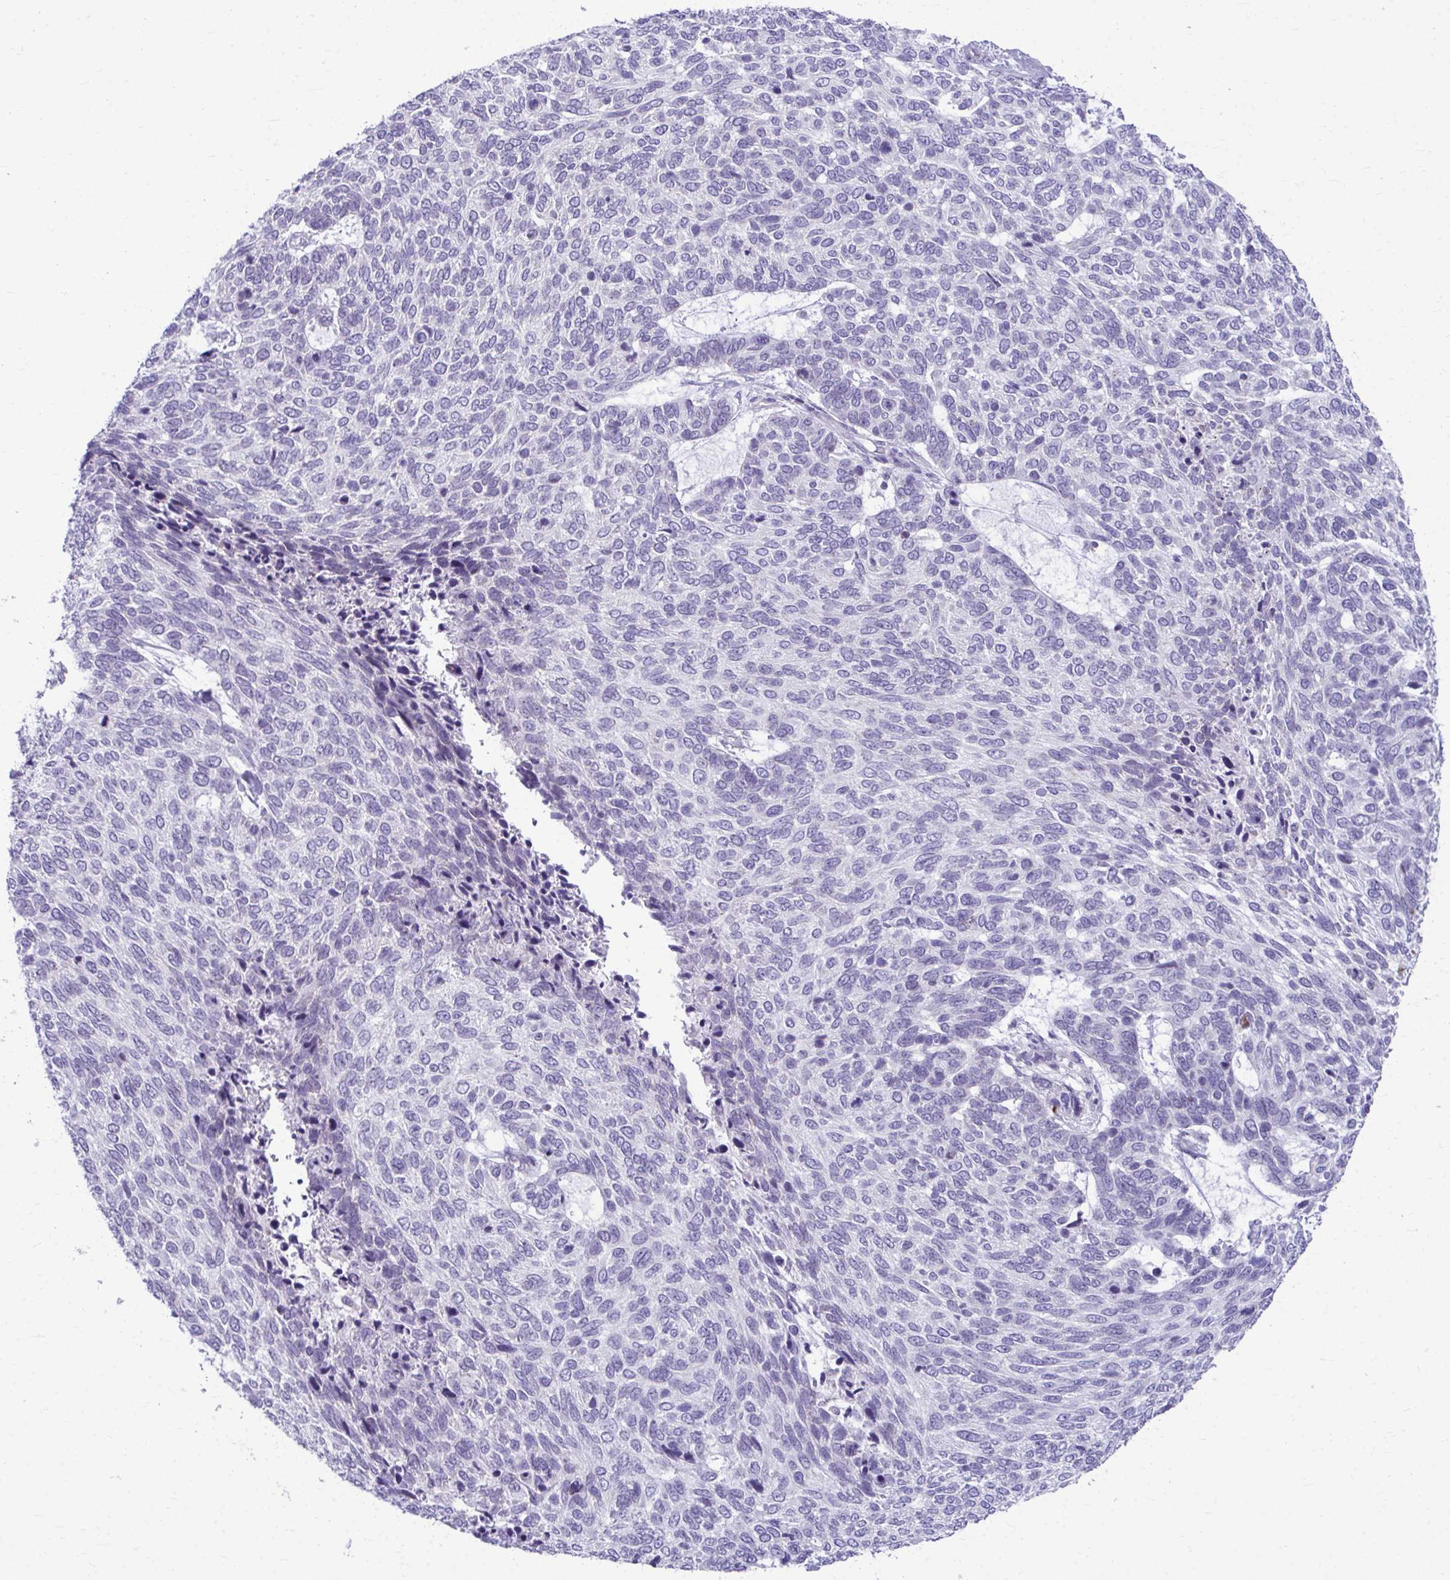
{"staining": {"intensity": "negative", "quantity": "none", "location": "none"}, "tissue": "skin cancer", "cell_type": "Tumor cells", "image_type": "cancer", "snomed": [{"axis": "morphology", "description": "Basal cell carcinoma"}, {"axis": "topography", "description": "Skin"}], "caption": "Tumor cells are negative for protein expression in human basal cell carcinoma (skin). (Immunohistochemistry (ihc), brightfield microscopy, high magnification).", "gene": "OR7A5", "patient": {"sex": "female", "age": 65}}